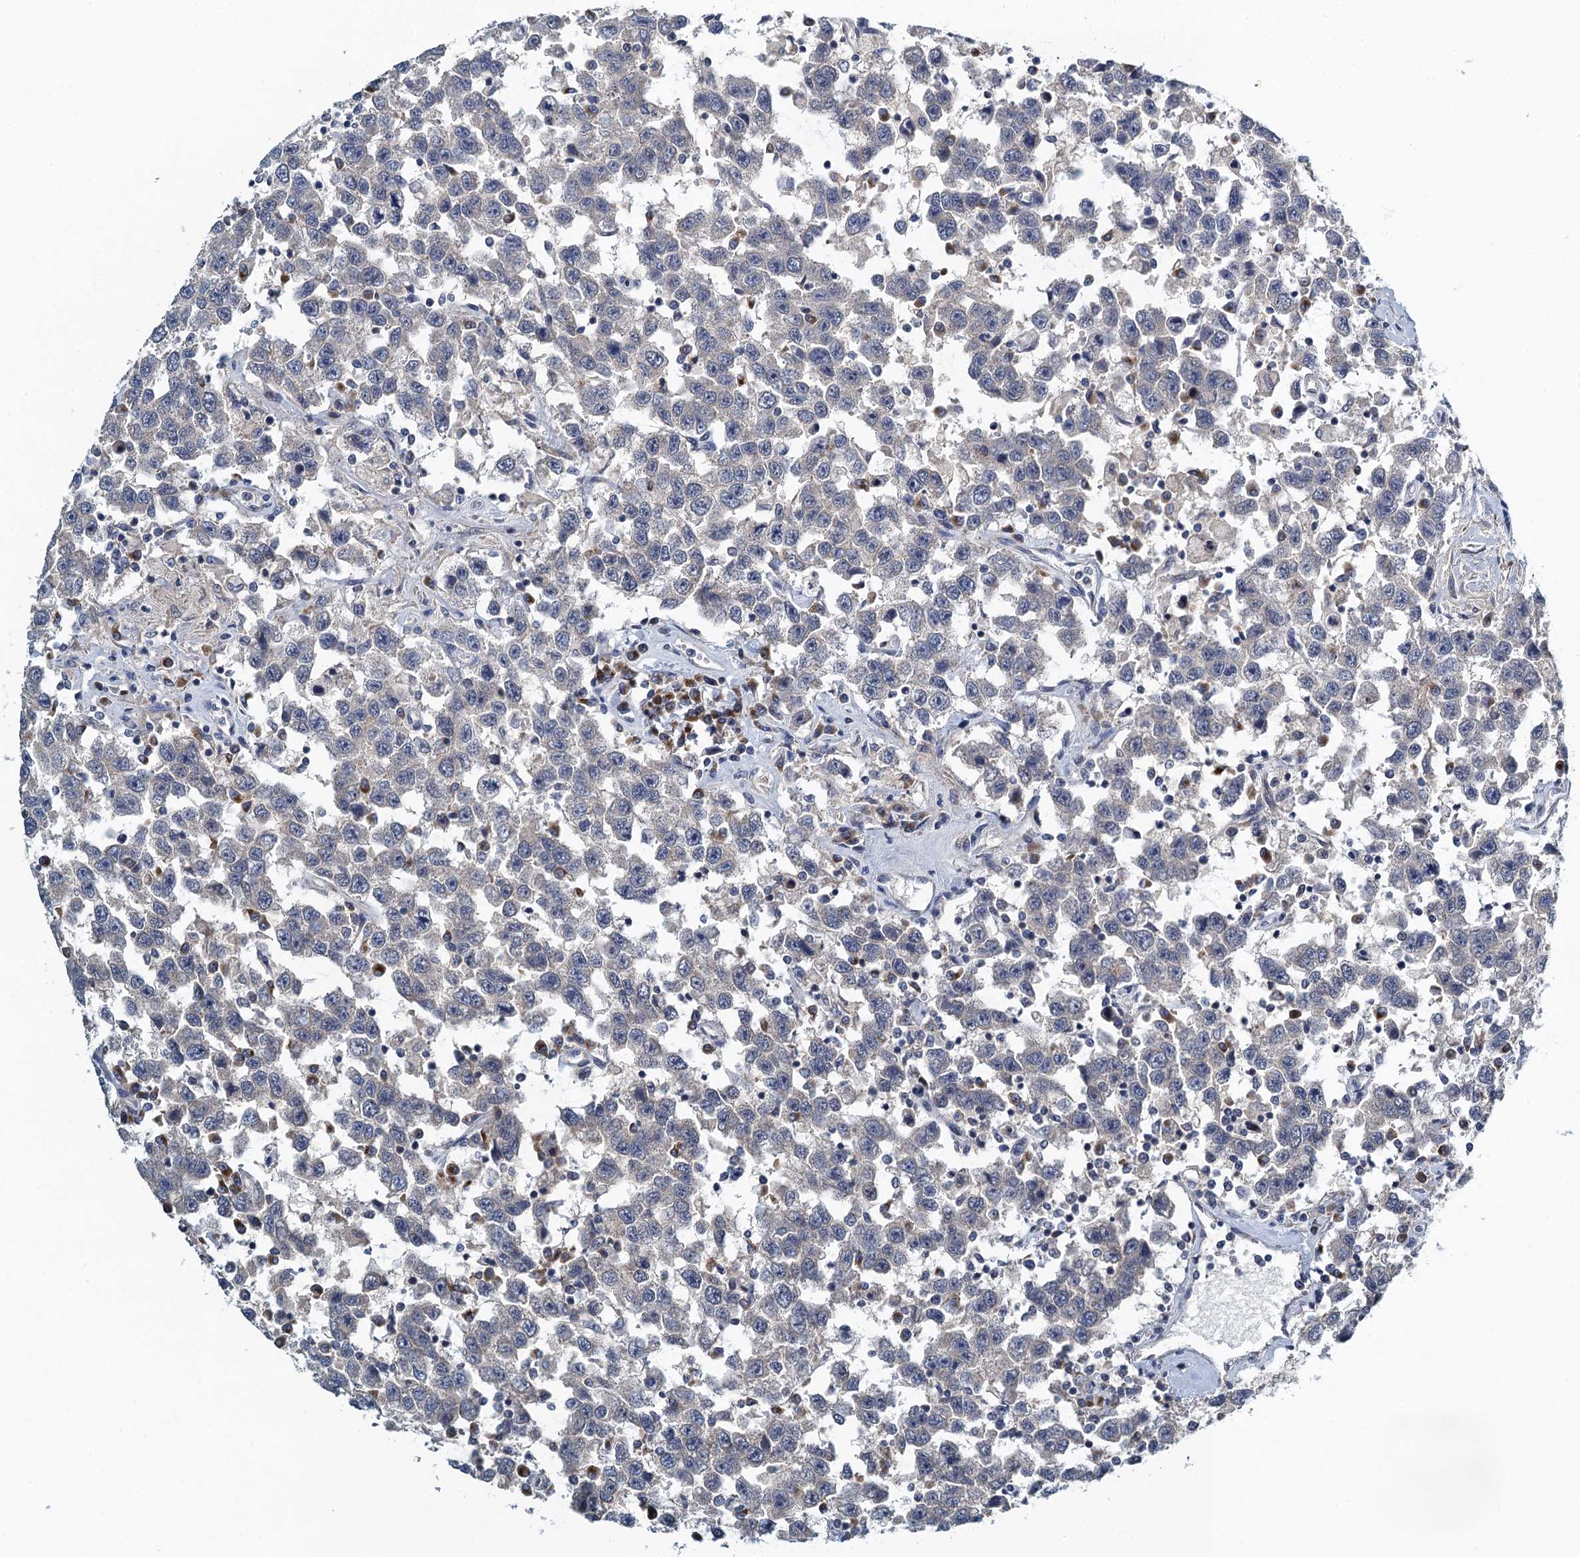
{"staining": {"intensity": "negative", "quantity": "none", "location": "none"}, "tissue": "testis cancer", "cell_type": "Tumor cells", "image_type": "cancer", "snomed": [{"axis": "morphology", "description": "Seminoma, NOS"}, {"axis": "topography", "description": "Testis"}], "caption": "A photomicrograph of seminoma (testis) stained for a protein displays no brown staining in tumor cells.", "gene": "ALG2", "patient": {"sex": "male", "age": 41}}